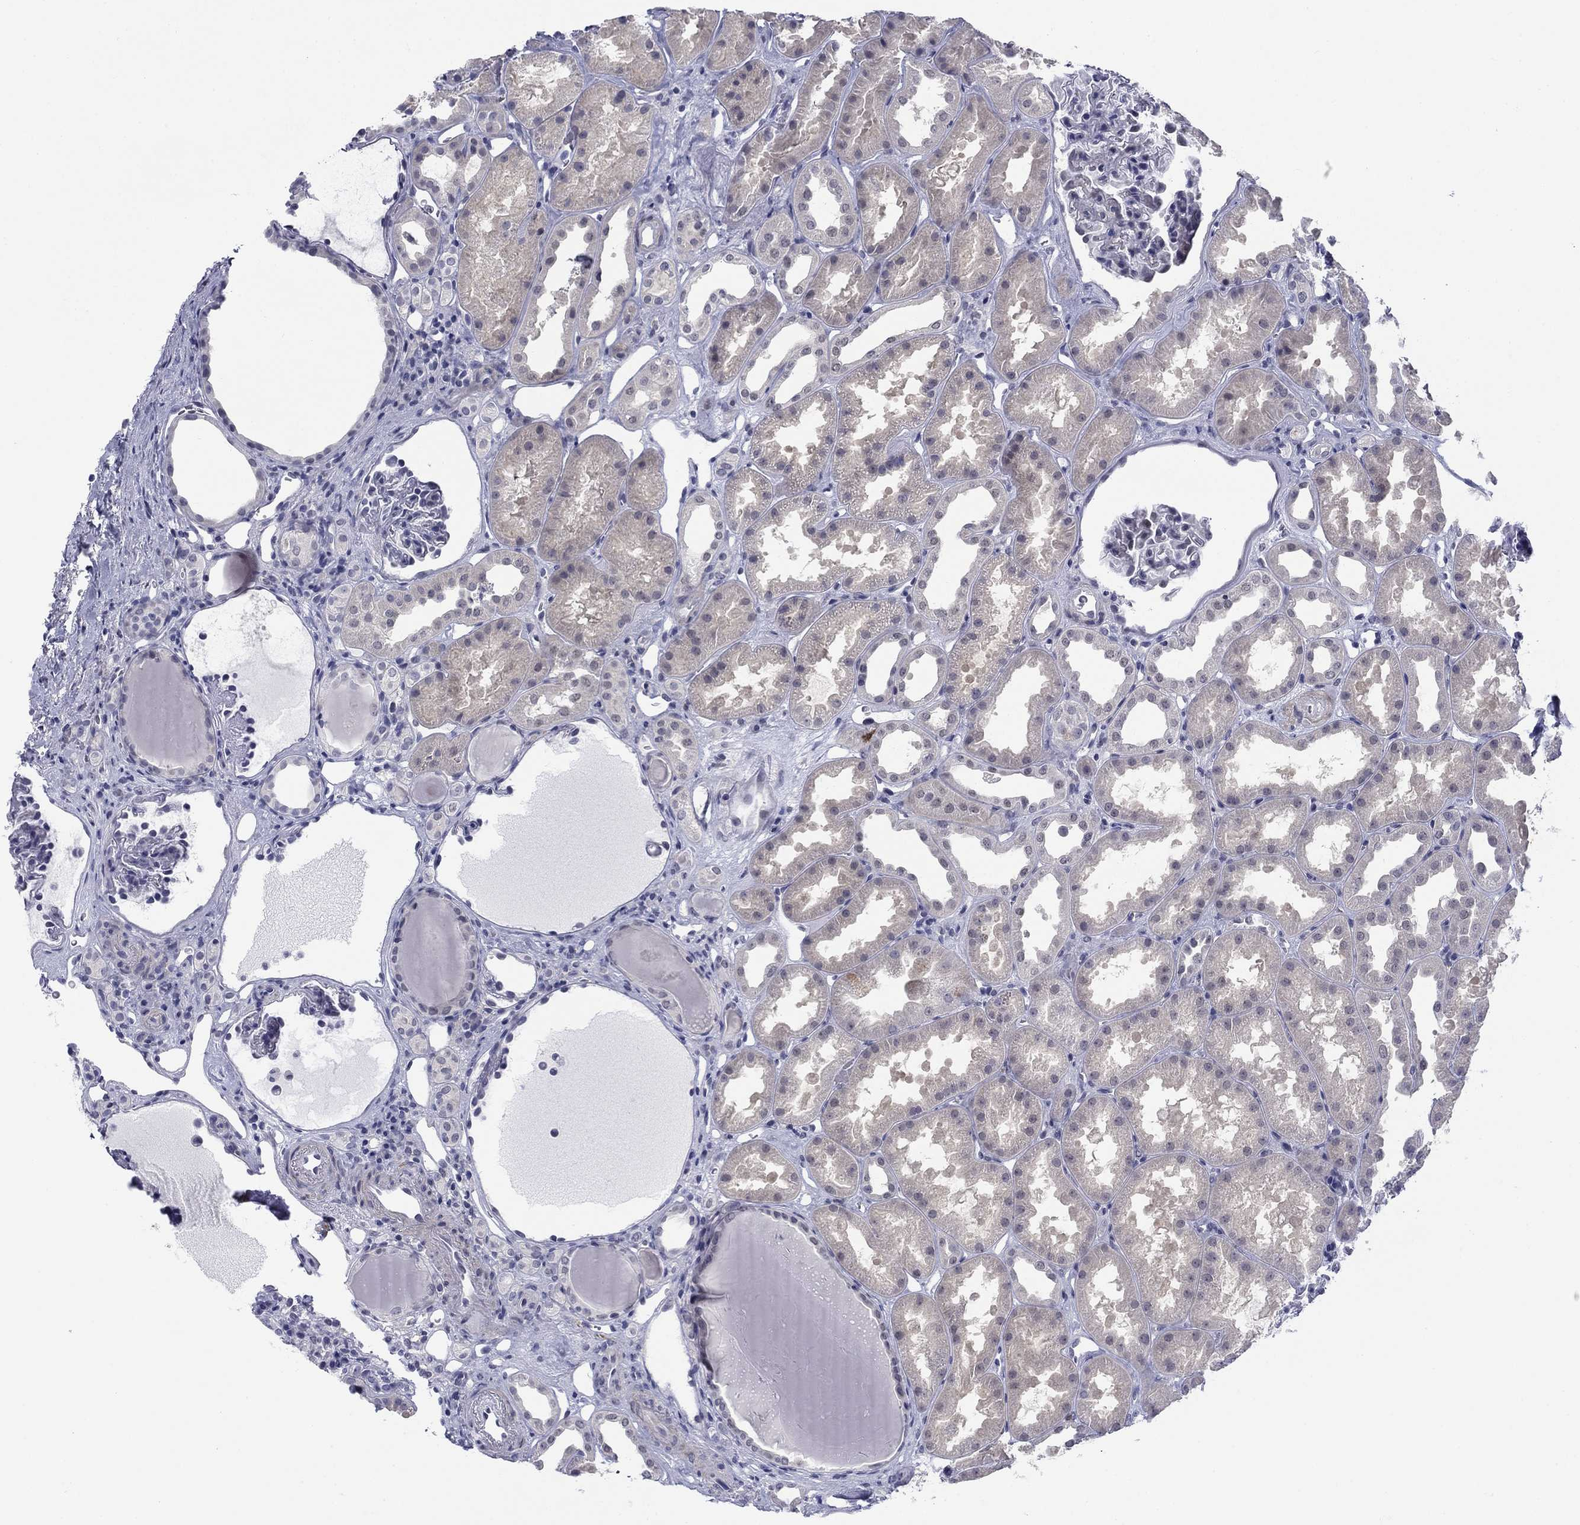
{"staining": {"intensity": "negative", "quantity": "none", "location": "none"}, "tissue": "kidney", "cell_type": "Cells in glomeruli", "image_type": "normal", "snomed": [{"axis": "morphology", "description": "Normal tissue, NOS"}, {"axis": "topography", "description": "Kidney"}], "caption": "DAB immunohistochemical staining of benign kidney reveals no significant positivity in cells in glomeruli.", "gene": "TIGD4", "patient": {"sex": "male", "age": 61}}